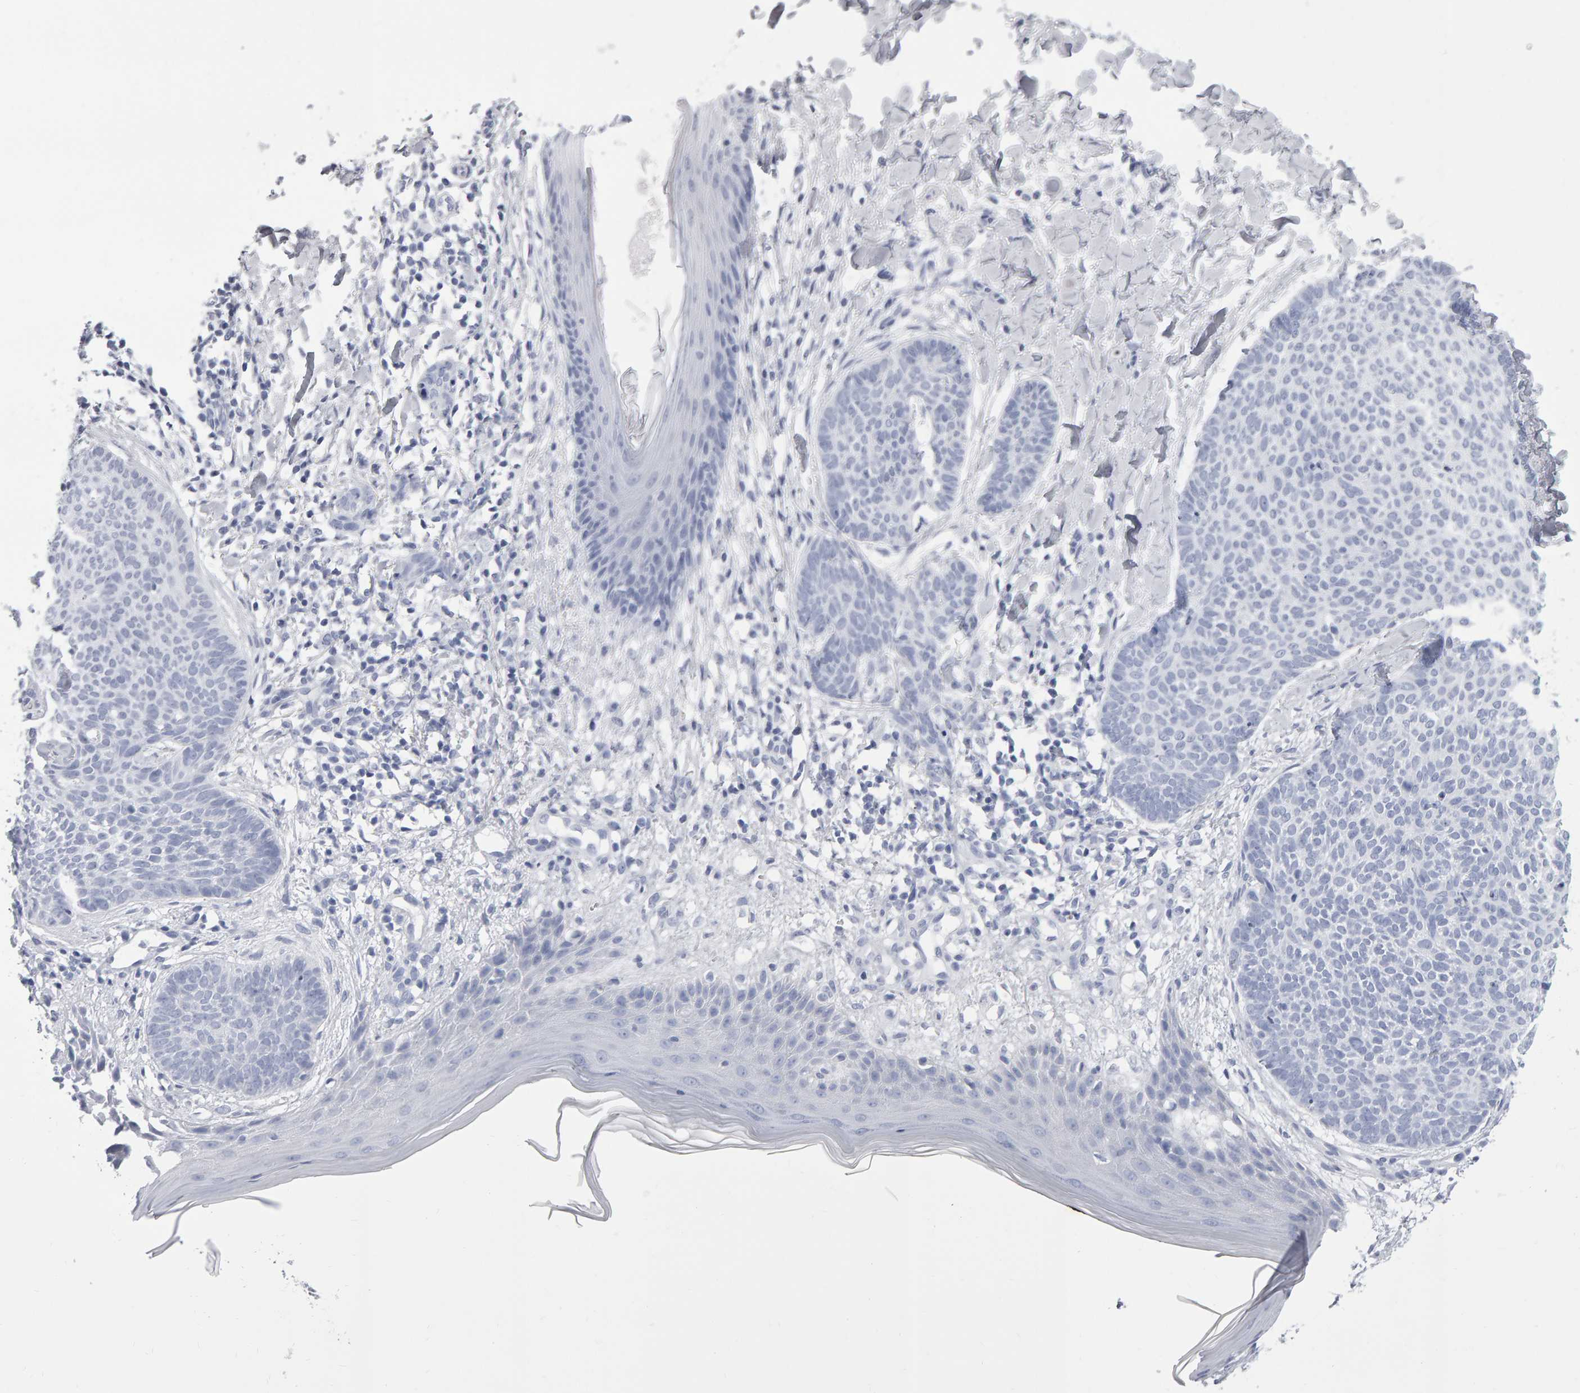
{"staining": {"intensity": "negative", "quantity": "none", "location": "none"}, "tissue": "skin cancer", "cell_type": "Tumor cells", "image_type": "cancer", "snomed": [{"axis": "morphology", "description": "Normal tissue, NOS"}, {"axis": "morphology", "description": "Basal cell carcinoma"}, {"axis": "topography", "description": "Skin"}], "caption": "A micrograph of human skin basal cell carcinoma is negative for staining in tumor cells.", "gene": "NCDN", "patient": {"sex": "male", "age": 50}}